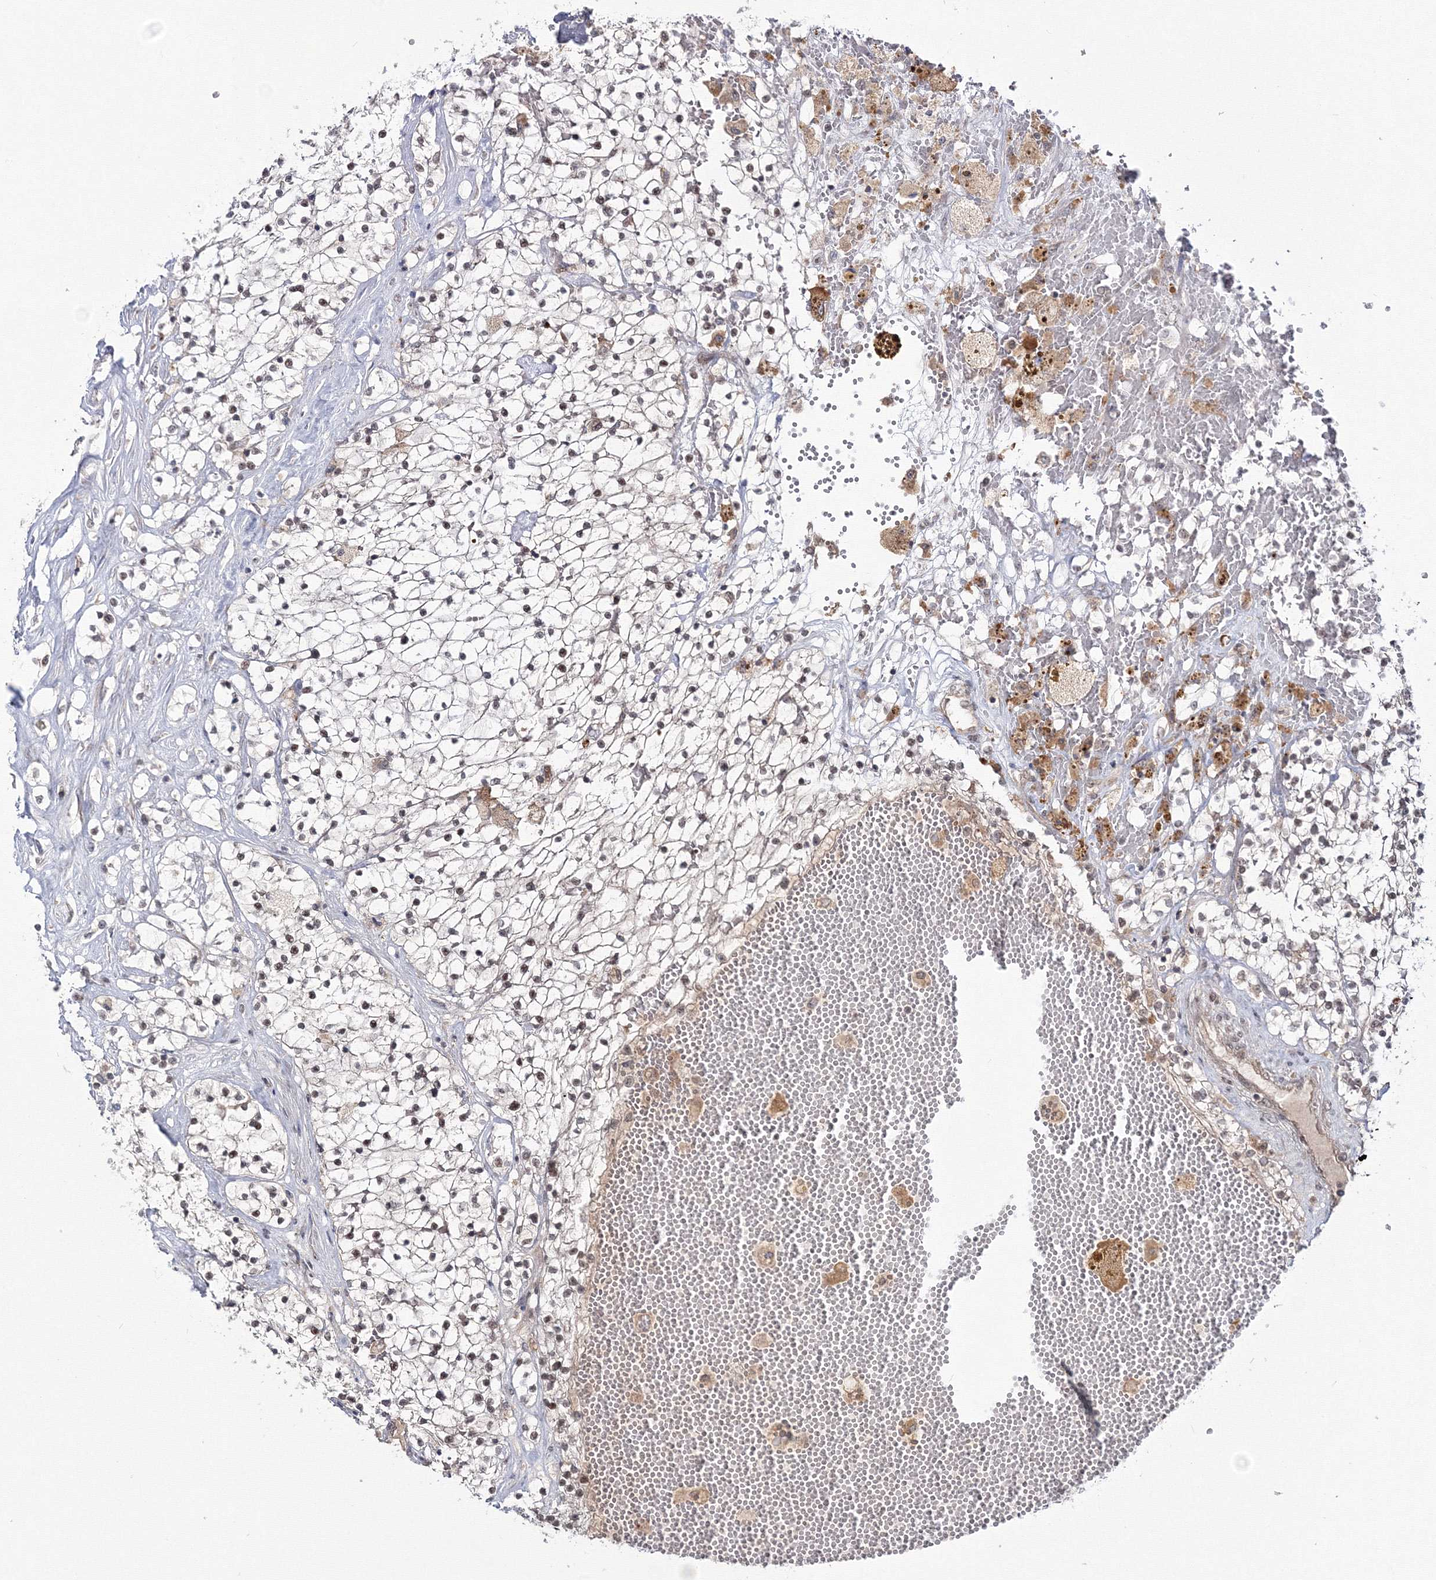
{"staining": {"intensity": "weak", "quantity": "<25%", "location": "nuclear"}, "tissue": "renal cancer", "cell_type": "Tumor cells", "image_type": "cancer", "snomed": [{"axis": "morphology", "description": "Normal tissue, NOS"}, {"axis": "morphology", "description": "Adenocarcinoma, NOS"}, {"axis": "topography", "description": "Kidney"}], "caption": "An image of renal cancer (adenocarcinoma) stained for a protein demonstrates no brown staining in tumor cells. Brightfield microscopy of immunohistochemistry stained with DAB (brown) and hematoxylin (blue), captured at high magnification.", "gene": "ZFAND6", "patient": {"sex": "male", "age": 68}}